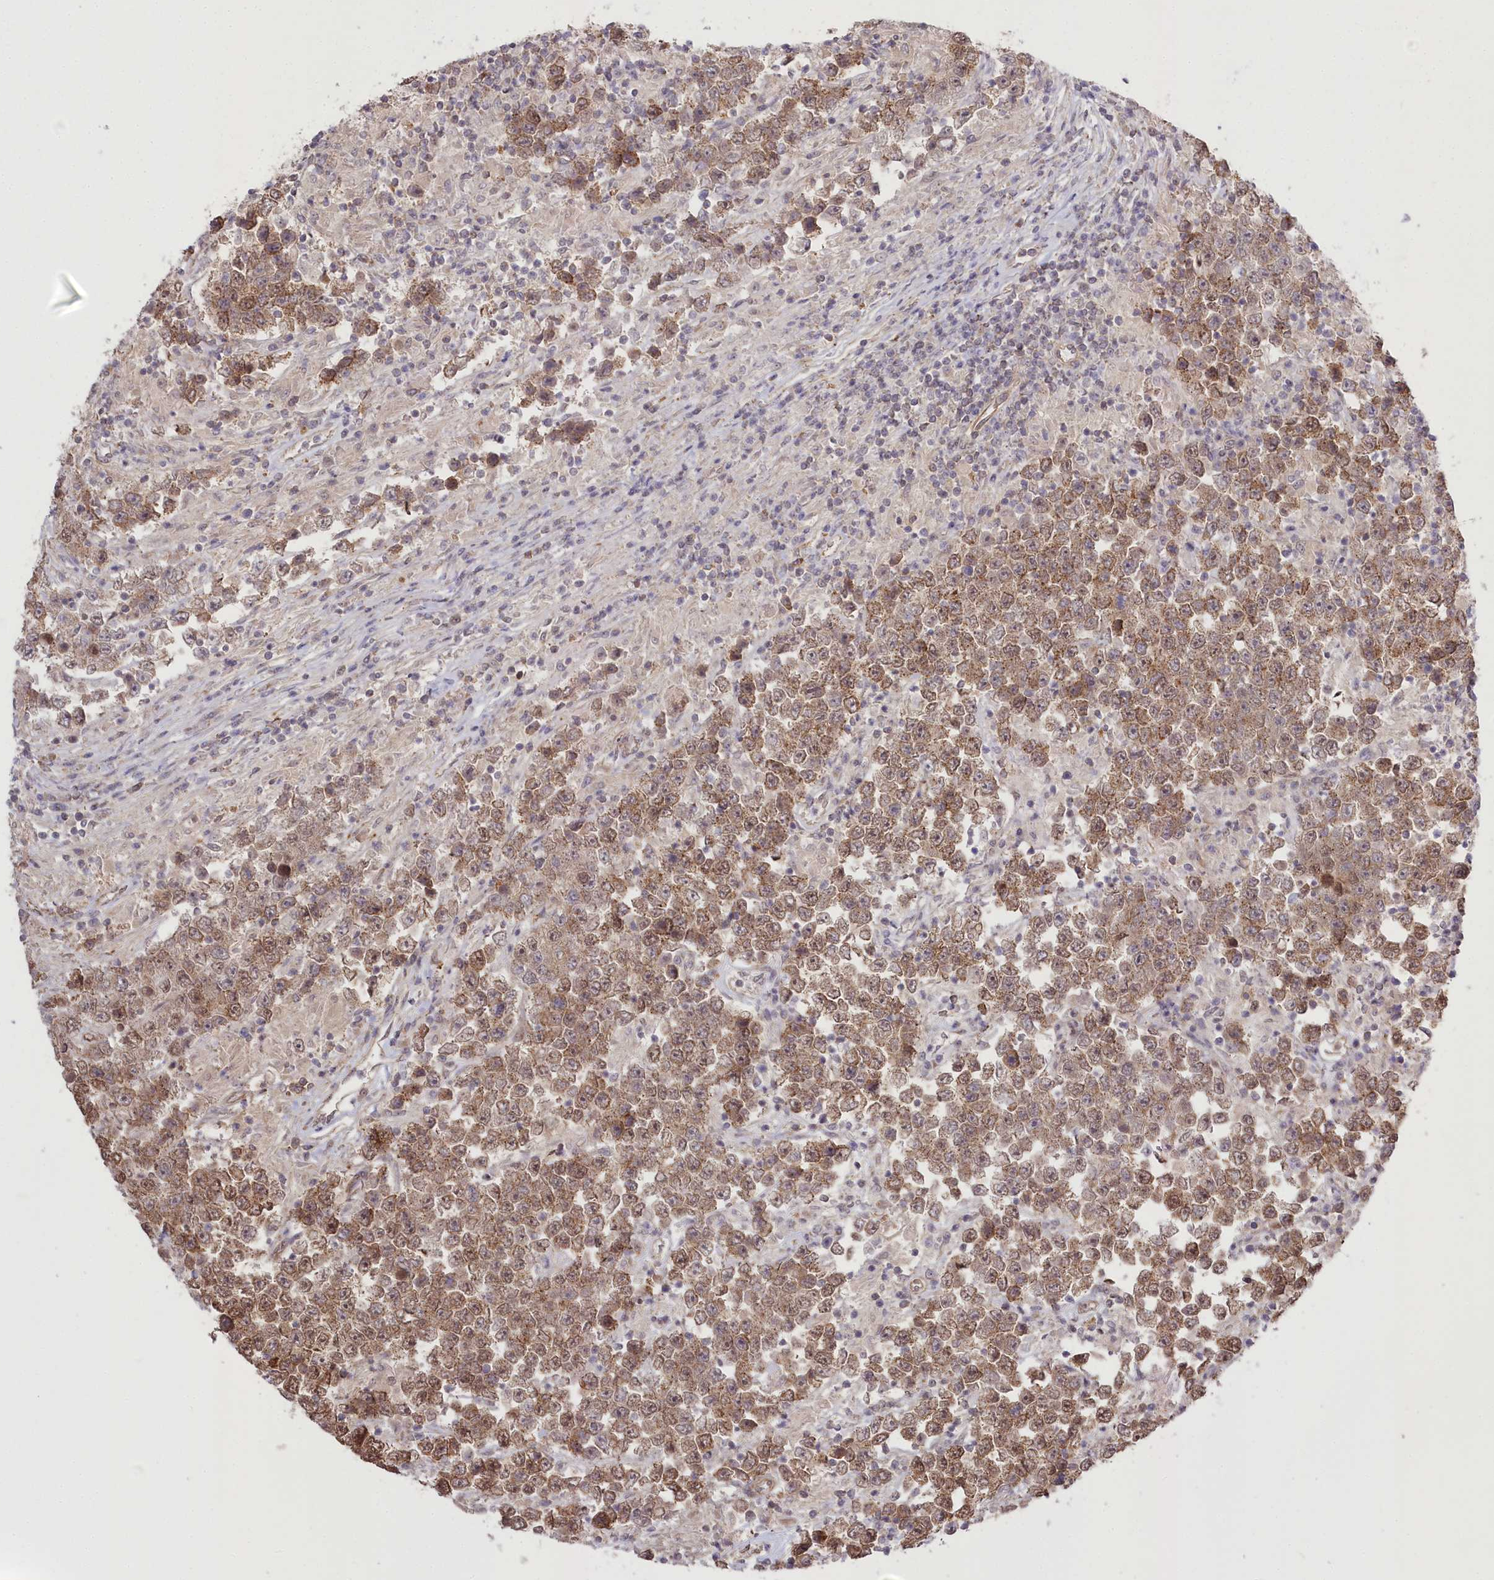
{"staining": {"intensity": "moderate", "quantity": ">75%", "location": "cytoplasmic/membranous"}, "tissue": "testis cancer", "cell_type": "Tumor cells", "image_type": "cancer", "snomed": [{"axis": "morphology", "description": "Normal tissue, NOS"}, {"axis": "morphology", "description": "Urothelial carcinoma, High grade"}, {"axis": "morphology", "description": "Seminoma, NOS"}, {"axis": "morphology", "description": "Carcinoma, Embryonal, NOS"}, {"axis": "topography", "description": "Urinary bladder"}, {"axis": "topography", "description": "Testis"}], "caption": "Immunohistochemistry of testis cancer (high-grade urothelial carcinoma) reveals medium levels of moderate cytoplasmic/membranous staining in about >75% of tumor cells.", "gene": "CCDC91", "patient": {"sex": "male", "age": 41}}